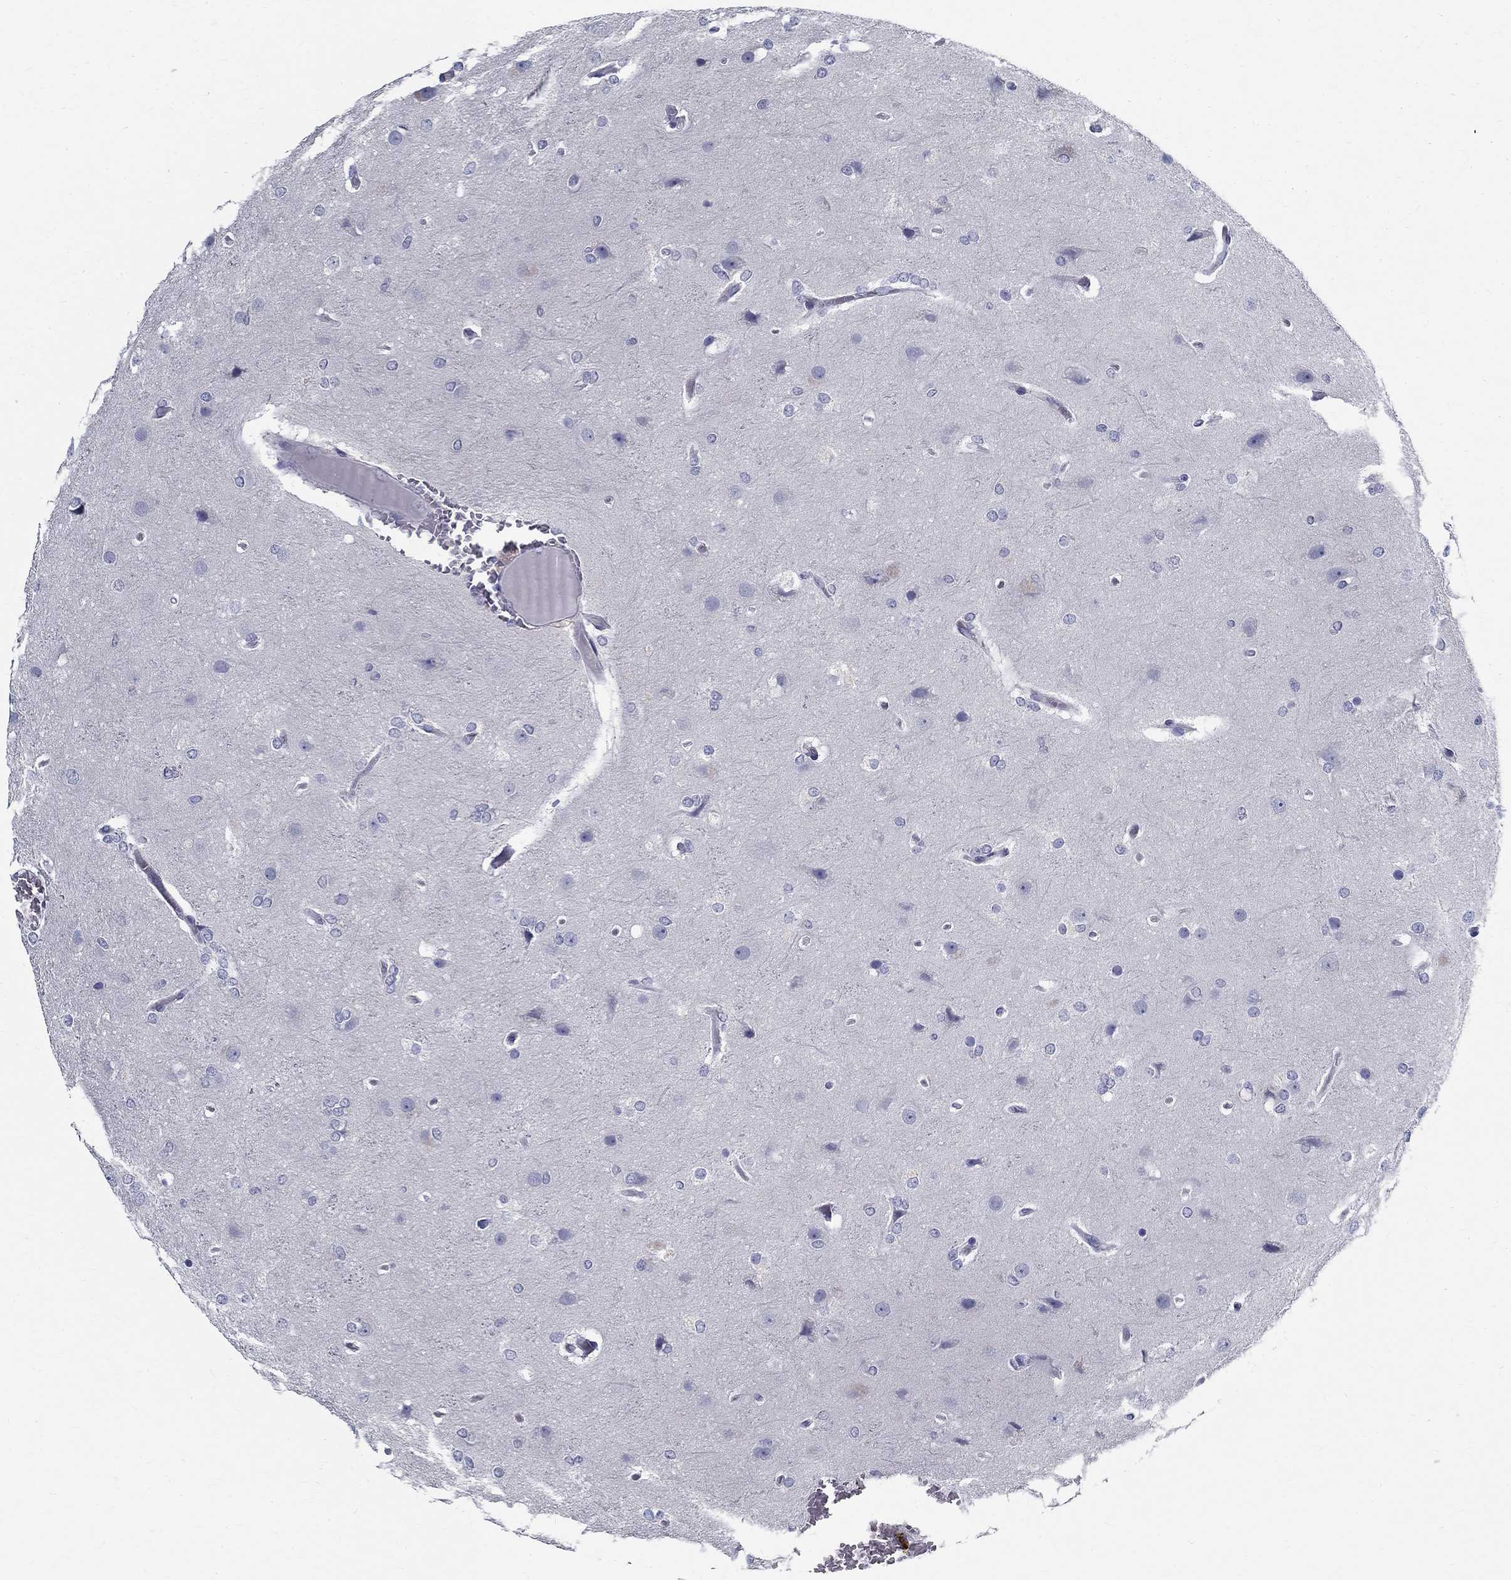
{"staining": {"intensity": "negative", "quantity": "none", "location": "none"}, "tissue": "glioma", "cell_type": "Tumor cells", "image_type": "cancer", "snomed": [{"axis": "morphology", "description": "Glioma, malignant, High grade"}, {"axis": "topography", "description": "Brain"}], "caption": "Micrograph shows no protein positivity in tumor cells of malignant high-grade glioma tissue.", "gene": "TGM4", "patient": {"sex": "female", "age": 61}}